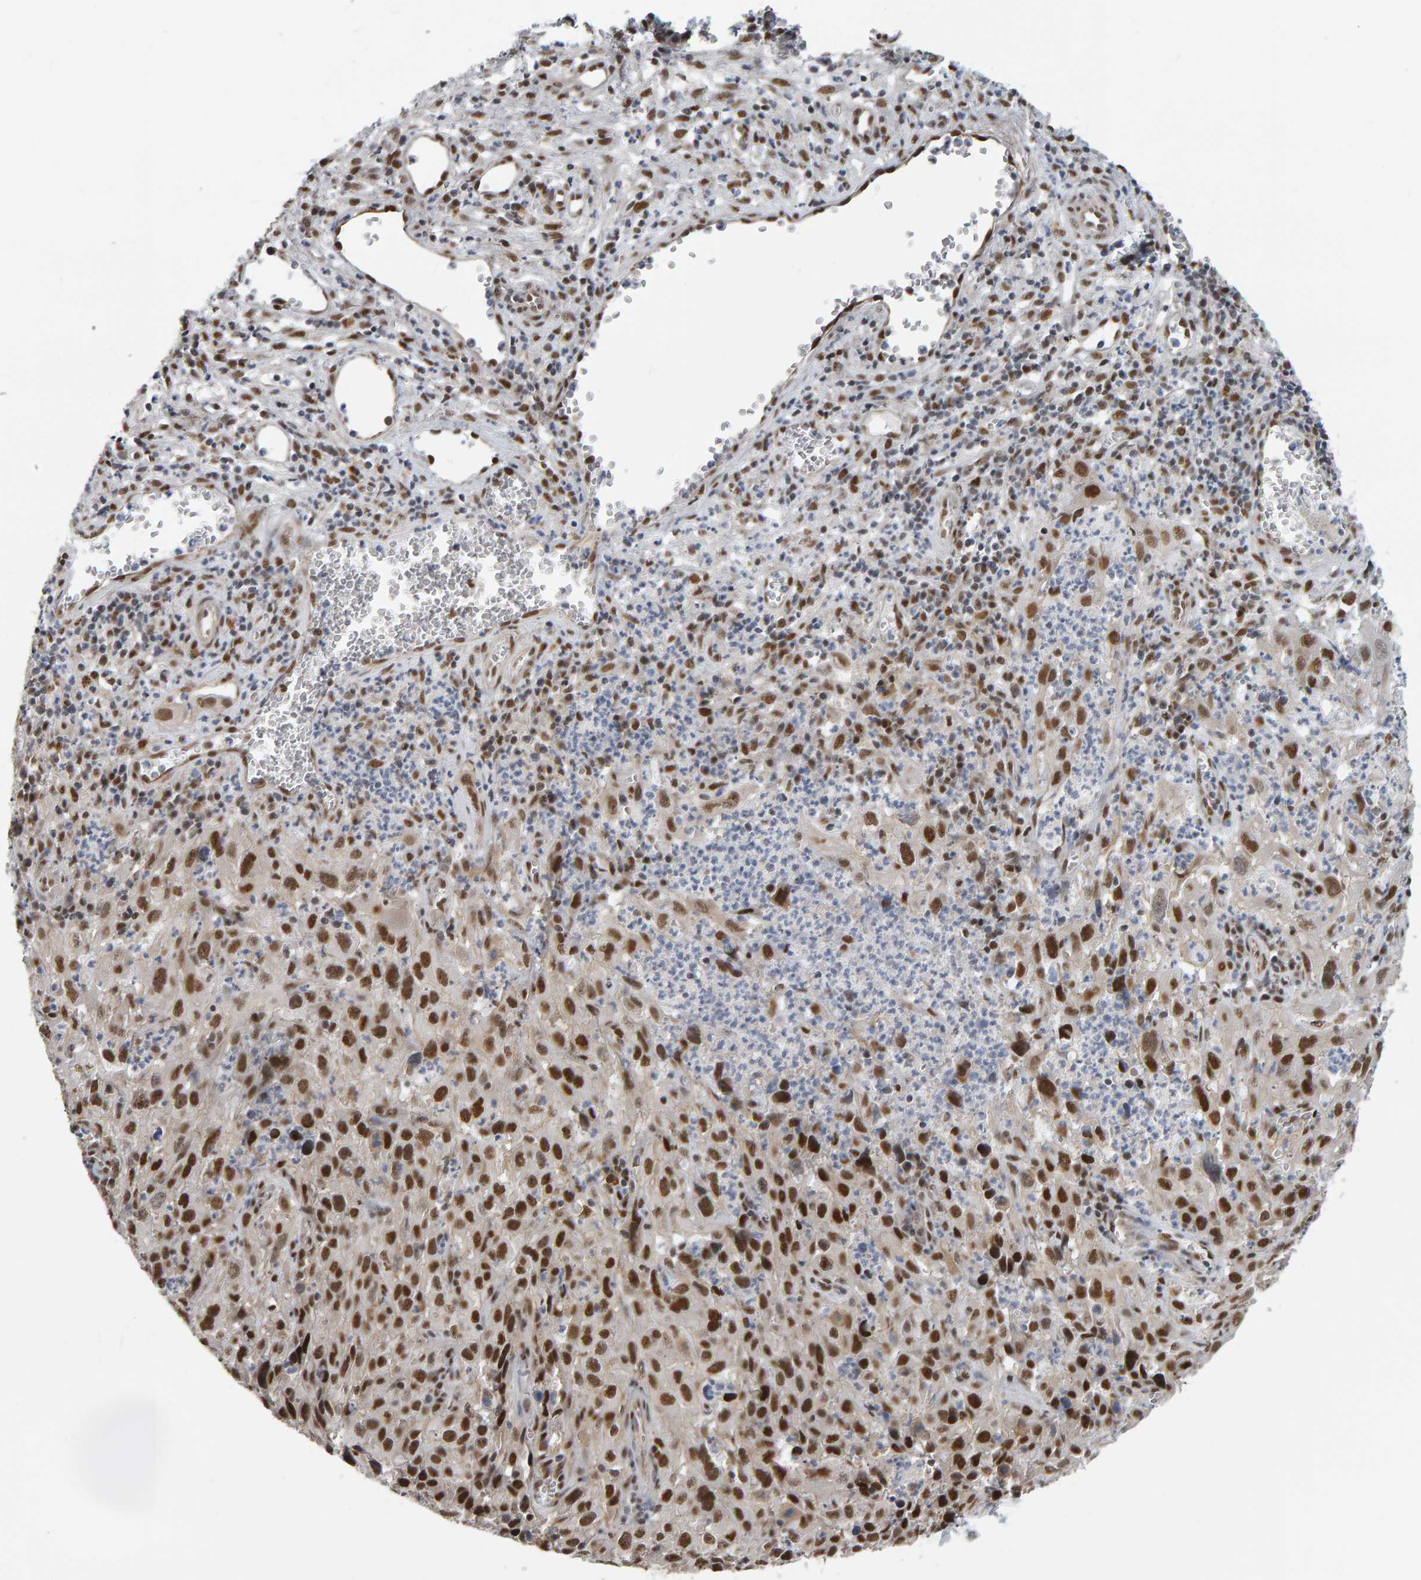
{"staining": {"intensity": "moderate", "quantity": ">75%", "location": "nuclear"}, "tissue": "cervical cancer", "cell_type": "Tumor cells", "image_type": "cancer", "snomed": [{"axis": "morphology", "description": "Squamous cell carcinoma, NOS"}, {"axis": "topography", "description": "Cervix"}], "caption": "Cervical squamous cell carcinoma was stained to show a protein in brown. There is medium levels of moderate nuclear positivity in approximately >75% of tumor cells.", "gene": "ATF7IP", "patient": {"sex": "female", "age": 32}}